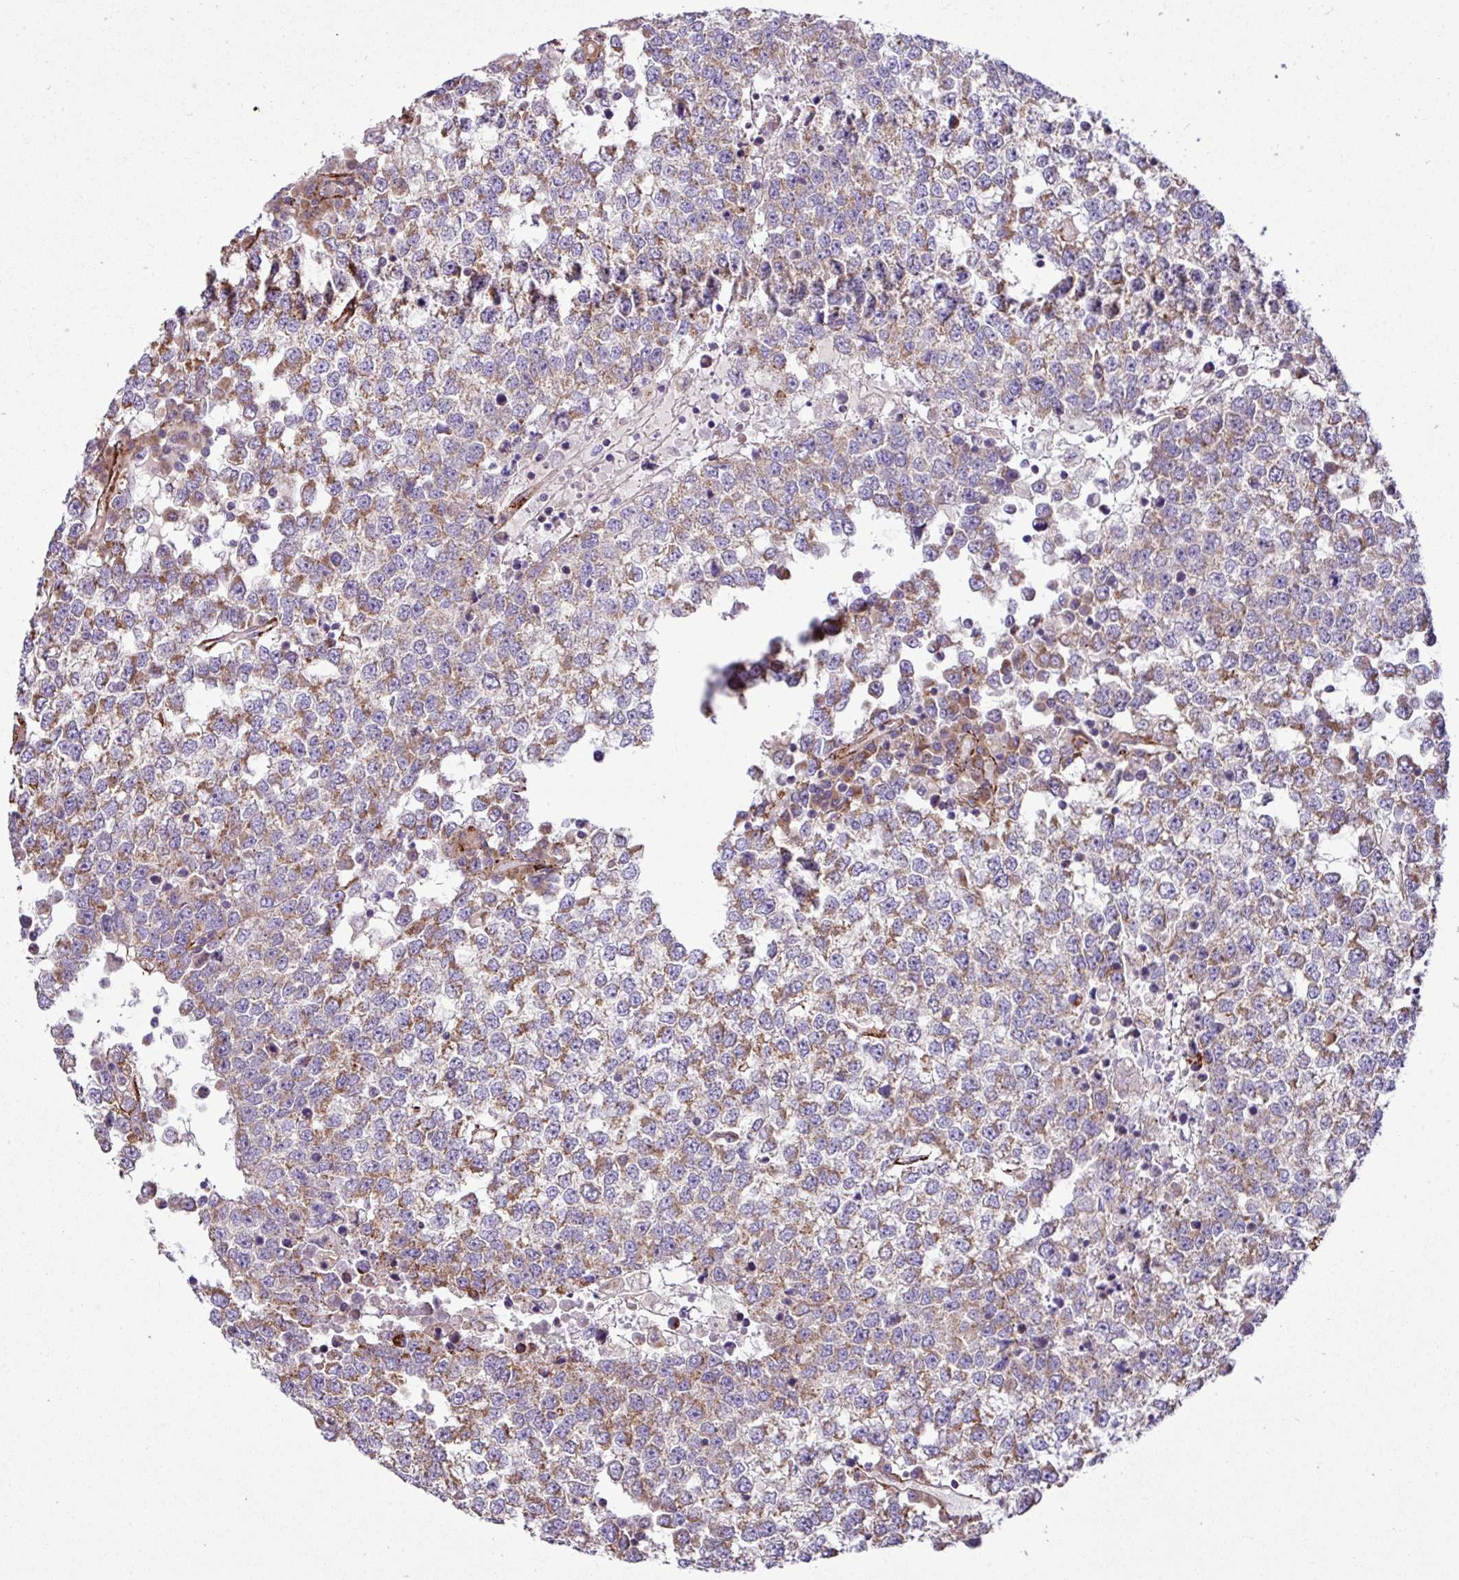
{"staining": {"intensity": "moderate", "quantity": ">75%", "location": "cytoplasmic/membranous"}, "tissue": "testis cancer", "cell_type": "Tumor cells", "image_type": "cancer", "snomed": [{"axis": "morphology", "description": "Seminoma, NOS"}, {"axis": "topography", "description": "Testis"}], "caption": "DAB (3,3'-diaminobenzidine) immunohistochemical staining of testis cancer shows moderate cytoplasmic/membranous protein positivity in about >75% of tumor cells.", "gene": "FAM47E", "patient": {"sex": "male", "age": 65}}